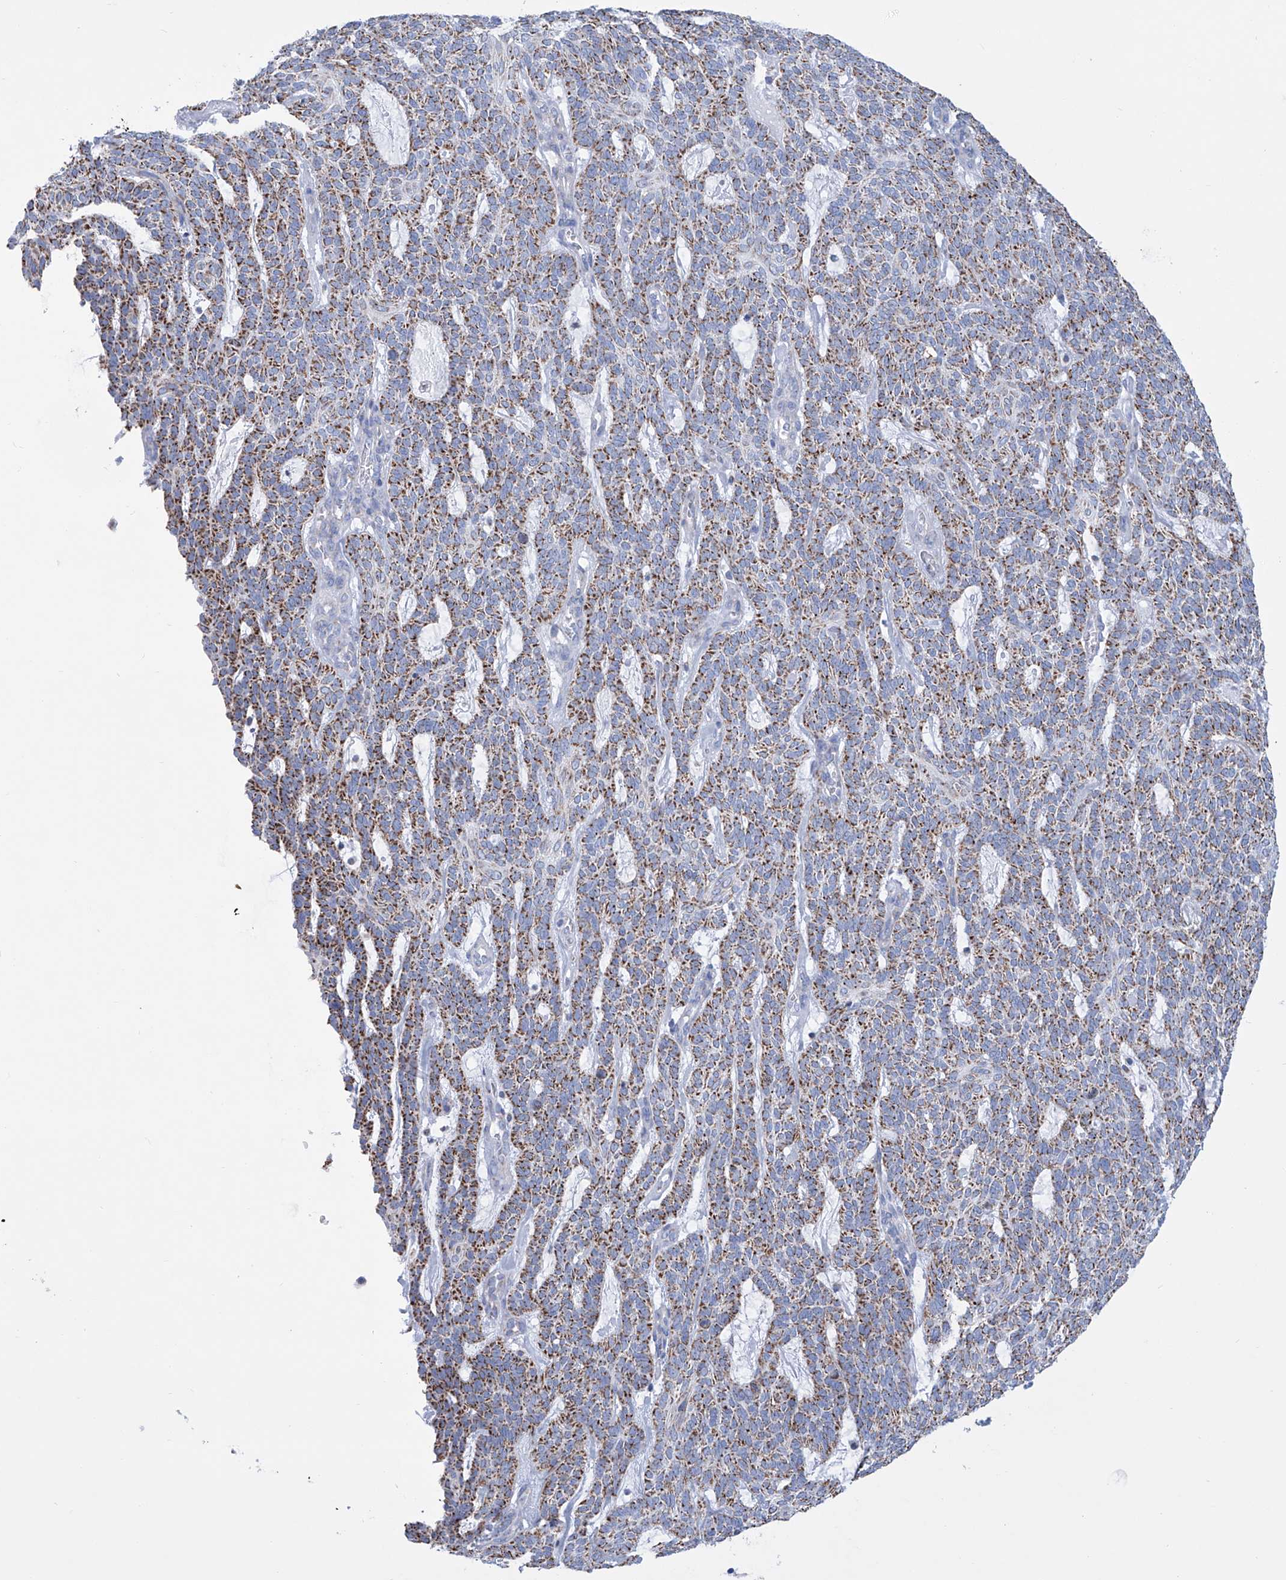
{"staining": {"intensity": "strong", "quantity": "25%-75%", "location": "cytoplasmic/membranous"}, "tissue": "skin cancer", "cell_type": "Tumor cells", "image_type": "cancer", "snomed": [{"axis": "morphology", "description": "Squamous cell carcinoma, NOS"}, {"axis": "topography", "description": "Skin"}], "caption": "Protein positivity by IHC displays strong cytoplasmic/membranous expression in about 25%-75% of tumor cells in skin cancer.", "gene": "ALDH6A1", "patient": {"sex": "female", "age": 90}}